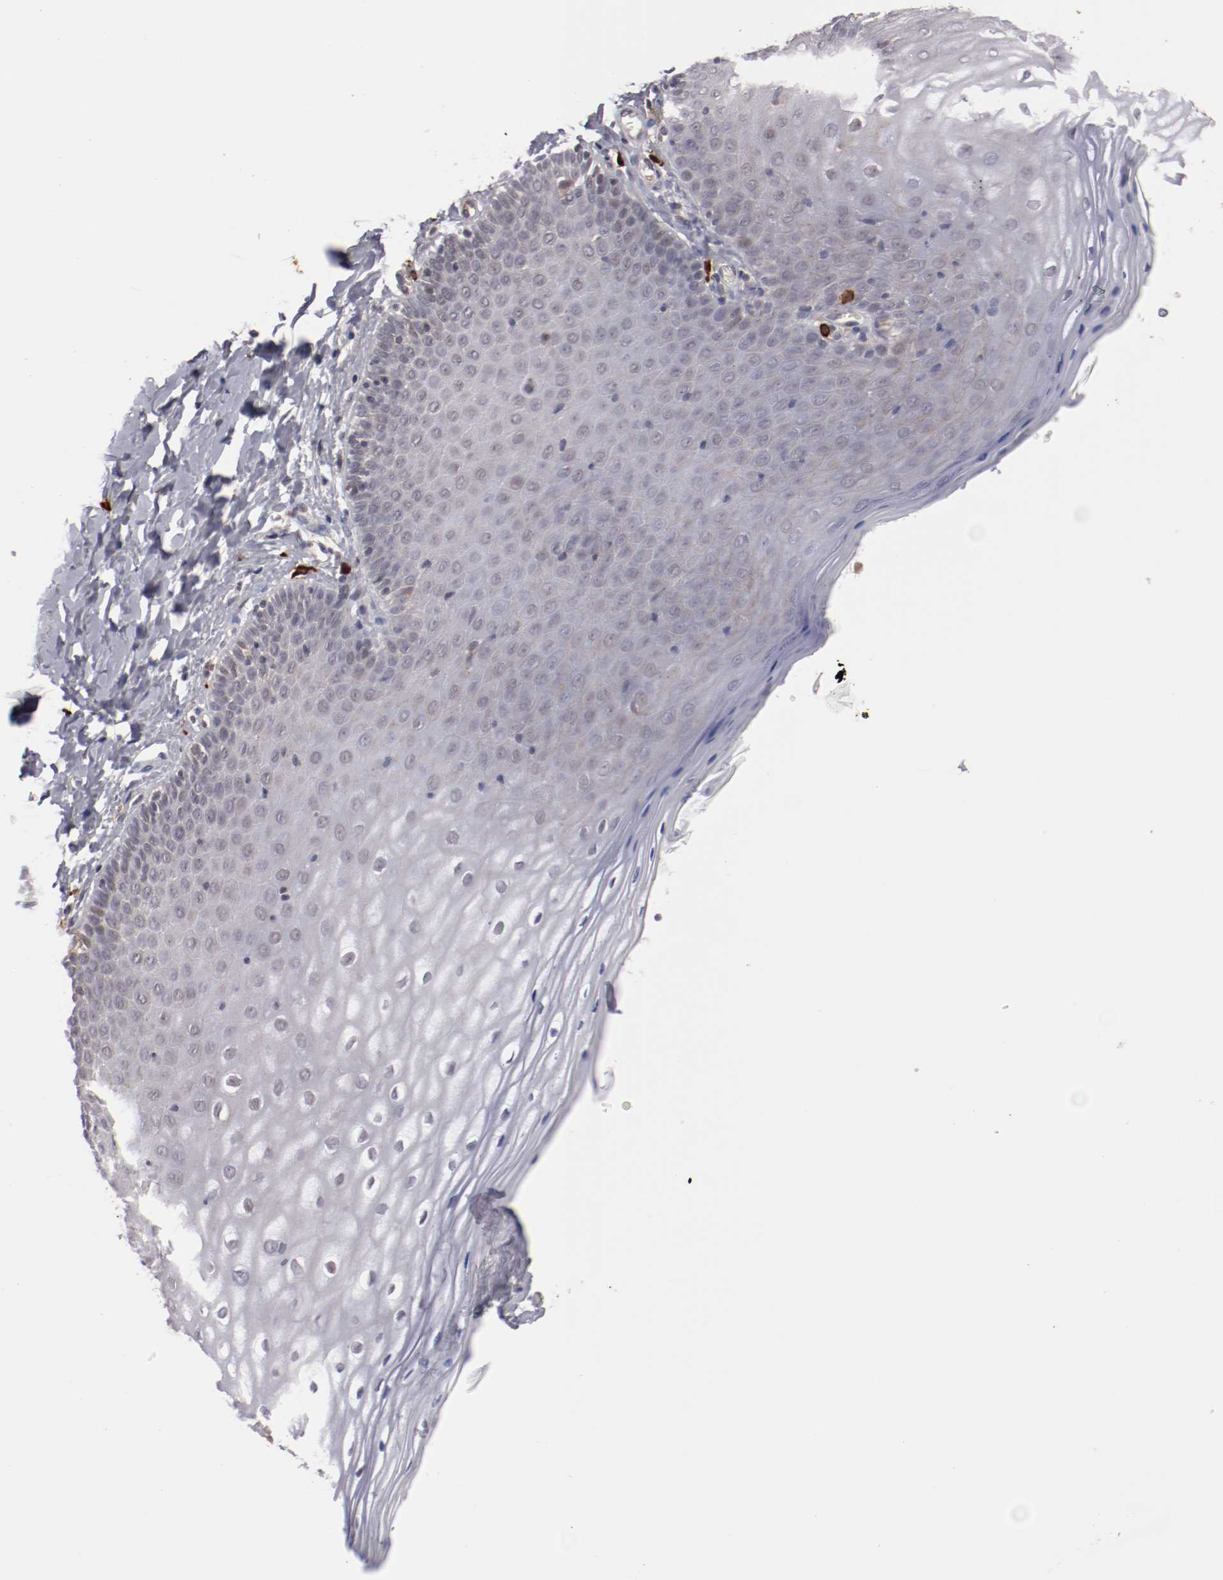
{"staining": {"intensity": "negative", "quantity": "none", "location": "none"}, "tissue": "vagina", "cell_type": "Squamous epithelial cells", "image_type": "normal", "snomed": [{"axis": "morphology", "description": "Normal tissue, NOS"}, {"axis": "topography", "description": "Vagina"}], "caption": "IHC of benign human vagina displays no staining in squamous epithelial cells.", "gene": "STX3", "patient": {"sex": "female", "age": 55}}